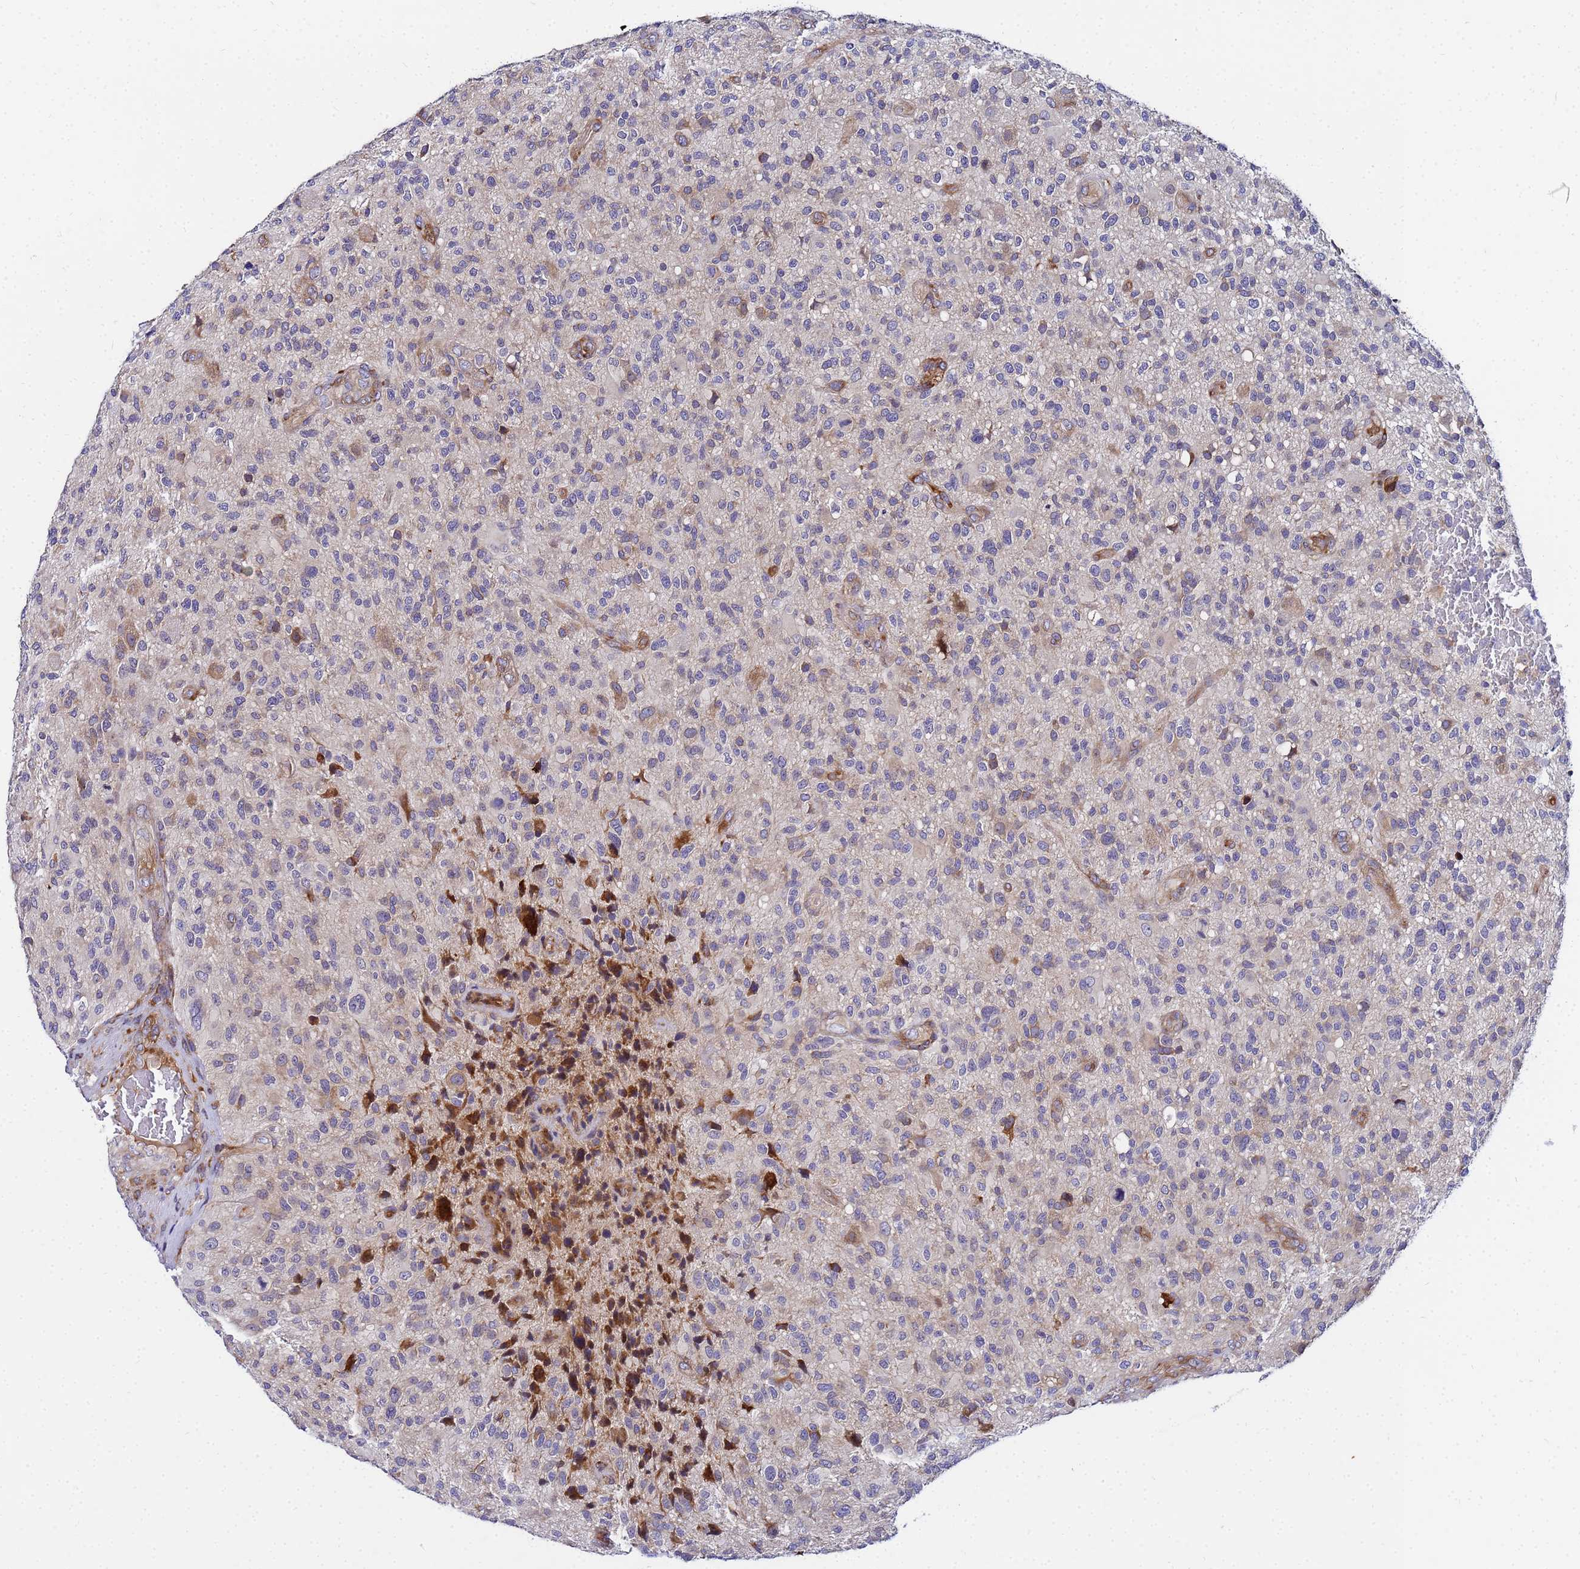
{"staining": {"intensity": "weak", "quantity": "<25%", "location": "cytoplasmic/membranous"}, "tissue": "glioma", "cell_type": "Tumor cells", "image_type": "cancer", "snomed": [{"axis": "morphology", "description": "Glioma, malignant, High grade"}, {"axis": "topography", "description": "Brain"}], "caption": "A micrograph of human glioma is negative for staining in tumor cells.", "gene": "POM121", "patient": {"sex": "male", "age": 47}}